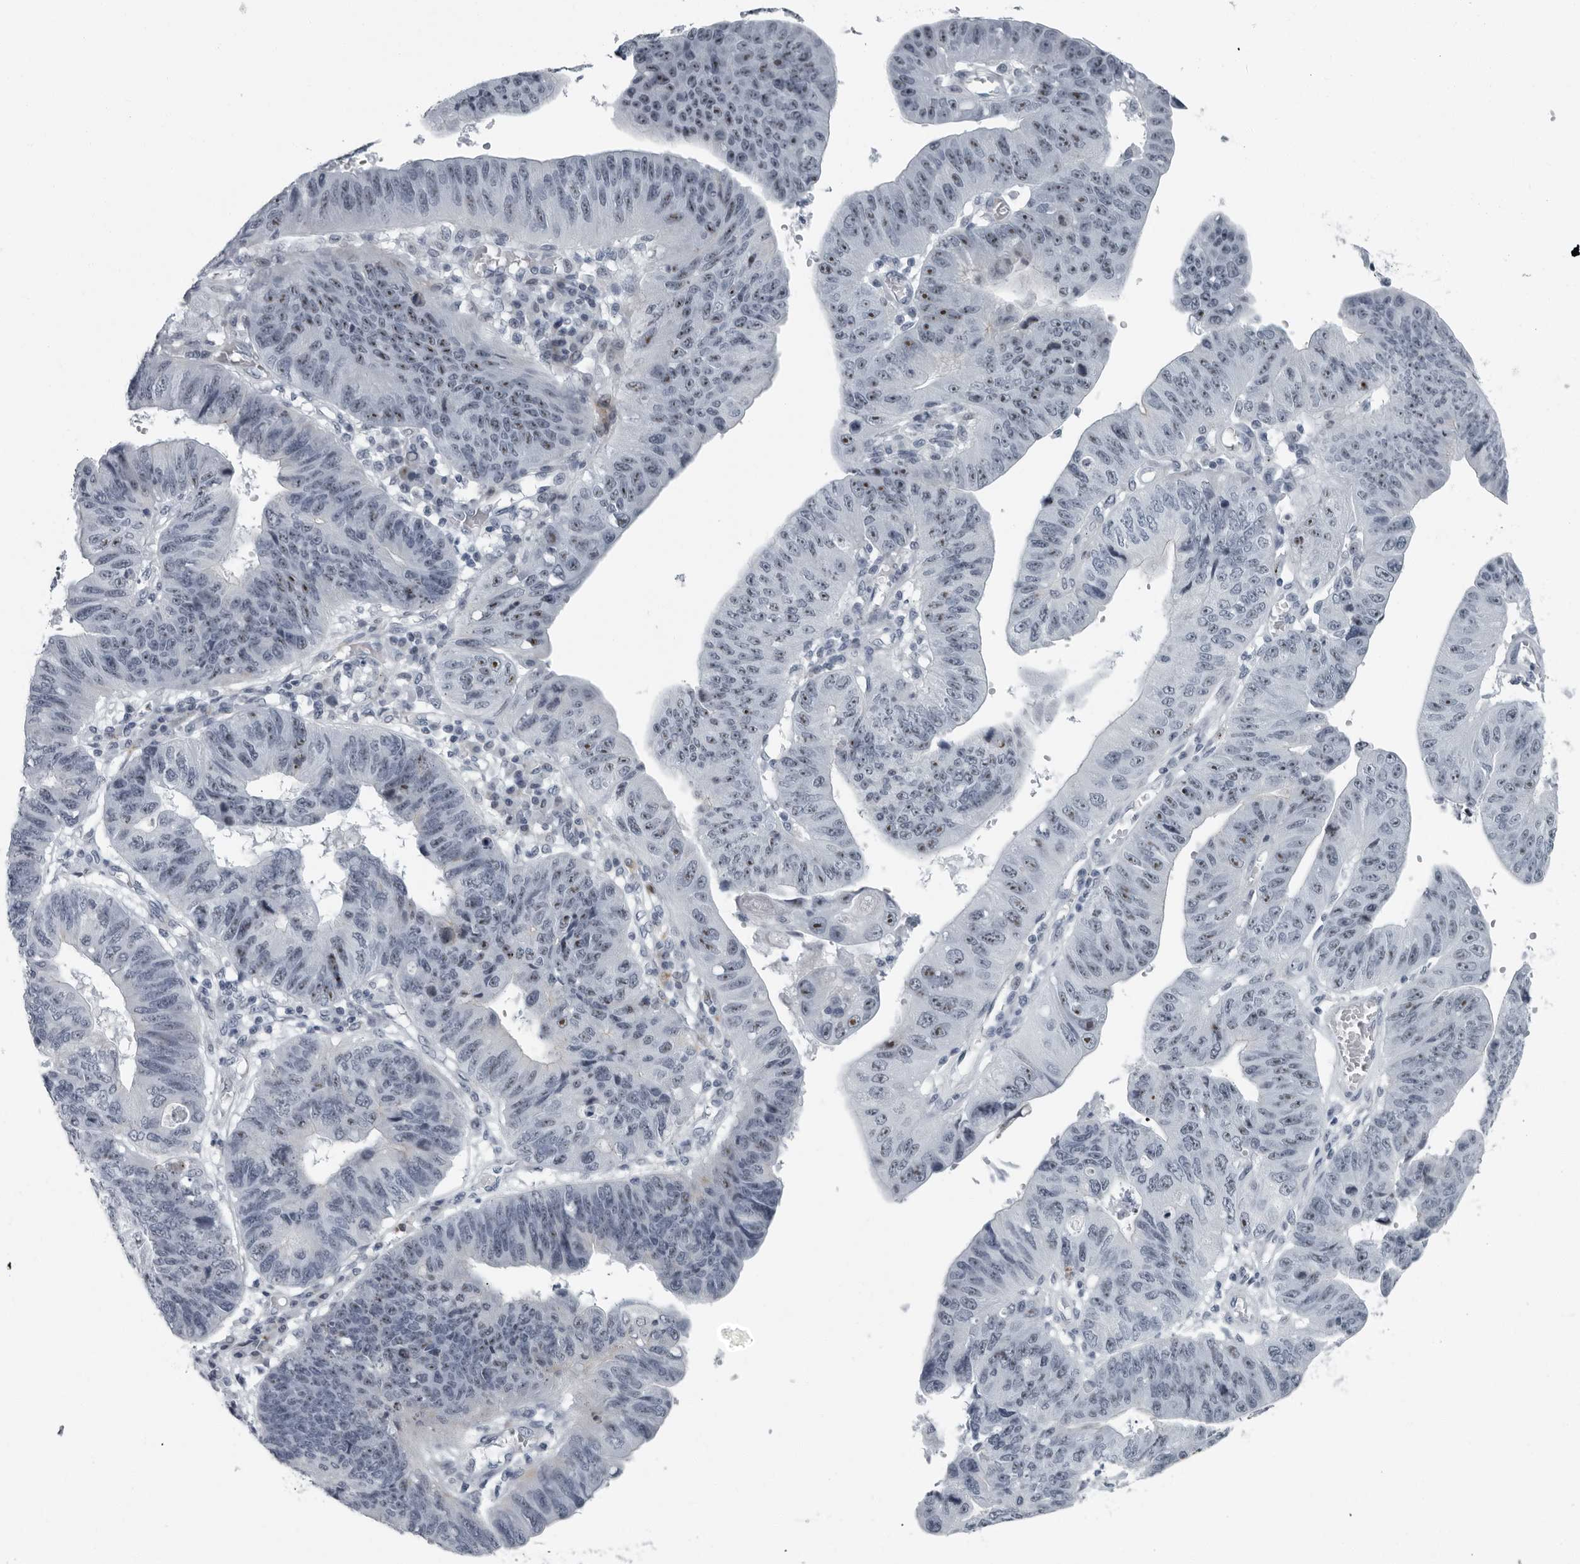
{"staining": {"intensity": "moderate", "quantity": "25%-75%", "location": "nuclear"}, "tissue": "stomach cancer", "cell_type": "Tumor cells", "image_type": "cancer", "snomed": [{"axis": "morphology", "description": "Adenocarcinoma, NOS"}, {"axis": "topography", "description": "Stomach"}], "caption": "Immunohistochemical staining of adenocarcinoma (stomach) shows medium levels of moderate nuclear staining in about 25%-75% of tumor cells.", "gene": "PDCD11", "patient": {"sex": "male", "age": 59}}